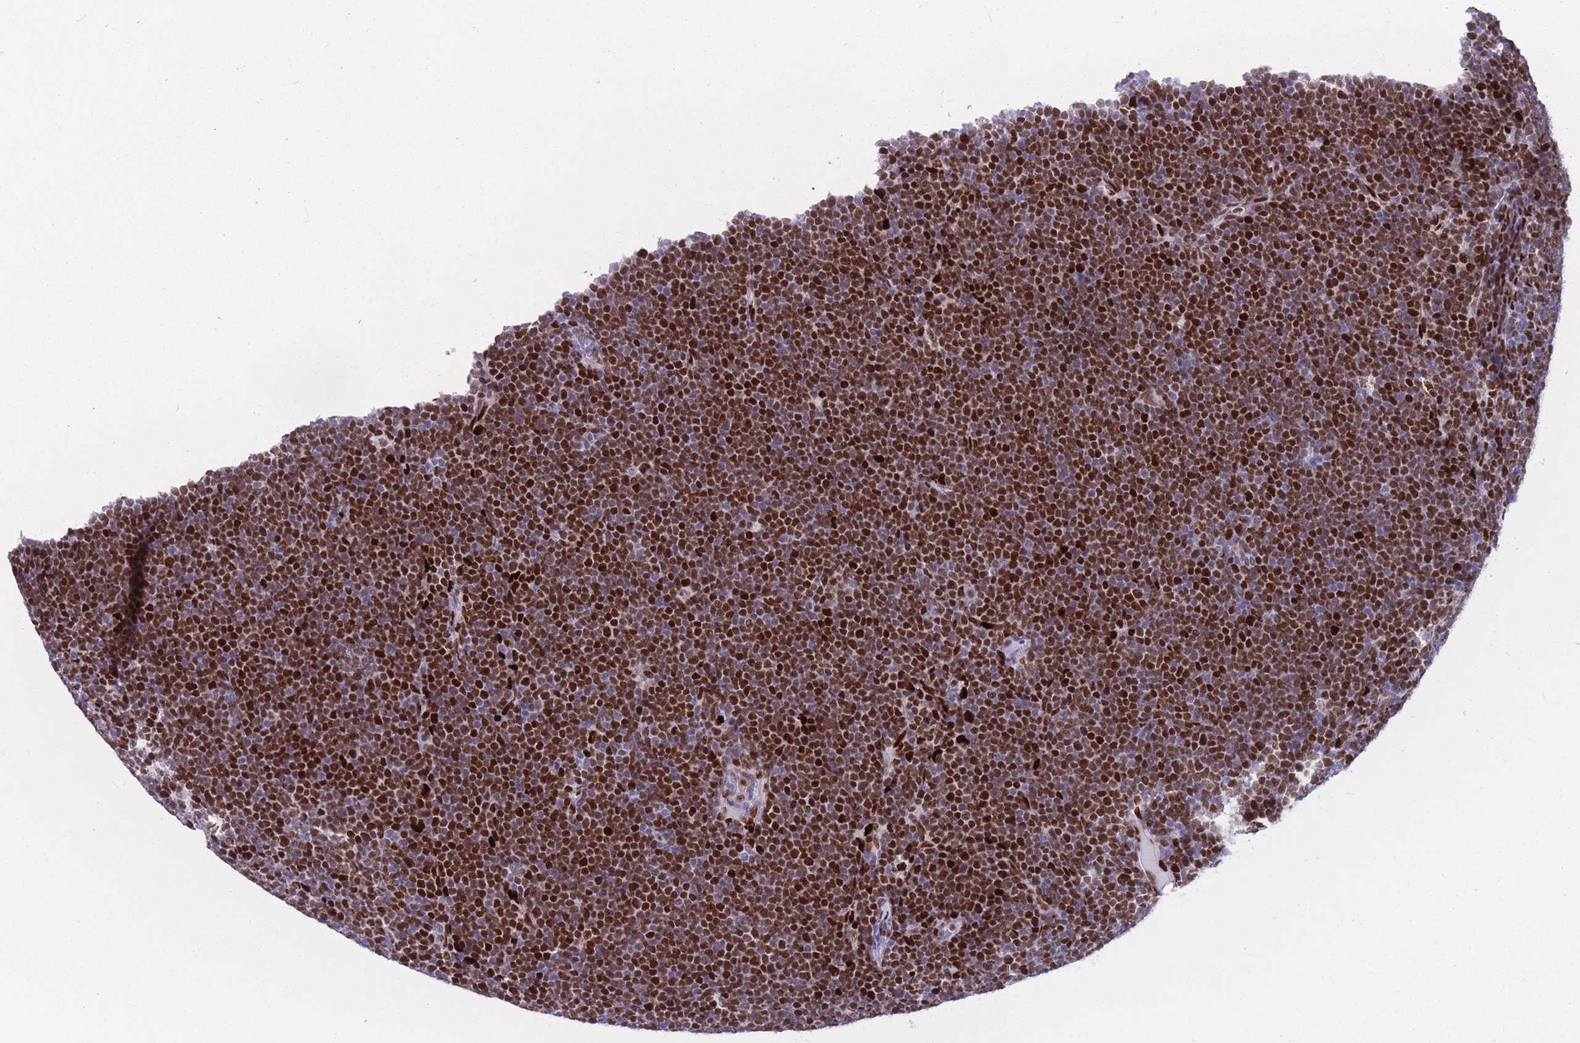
{"staining": {"intensity": "strong", "quantity": ">75%", "location": "nuclear"}, "tissue": "lymphoma", "cell_type": "Tumor cells", "image_type": "cancer", "snomed": [{"axis": "morphology", "description": "Malignant lymphoma, non-Hodgkin's type, High grade"}, {"axis": "topography", "description": "Lymph node"}], "caption": "Lymphoma stained for a protein reveals strong nuclear positivity in tumor cells. The protein of interest is shown in brown color, while the nuclei are stained blue.", "gene": "NASP", "patient": {"sex": "male", "age": 13}}